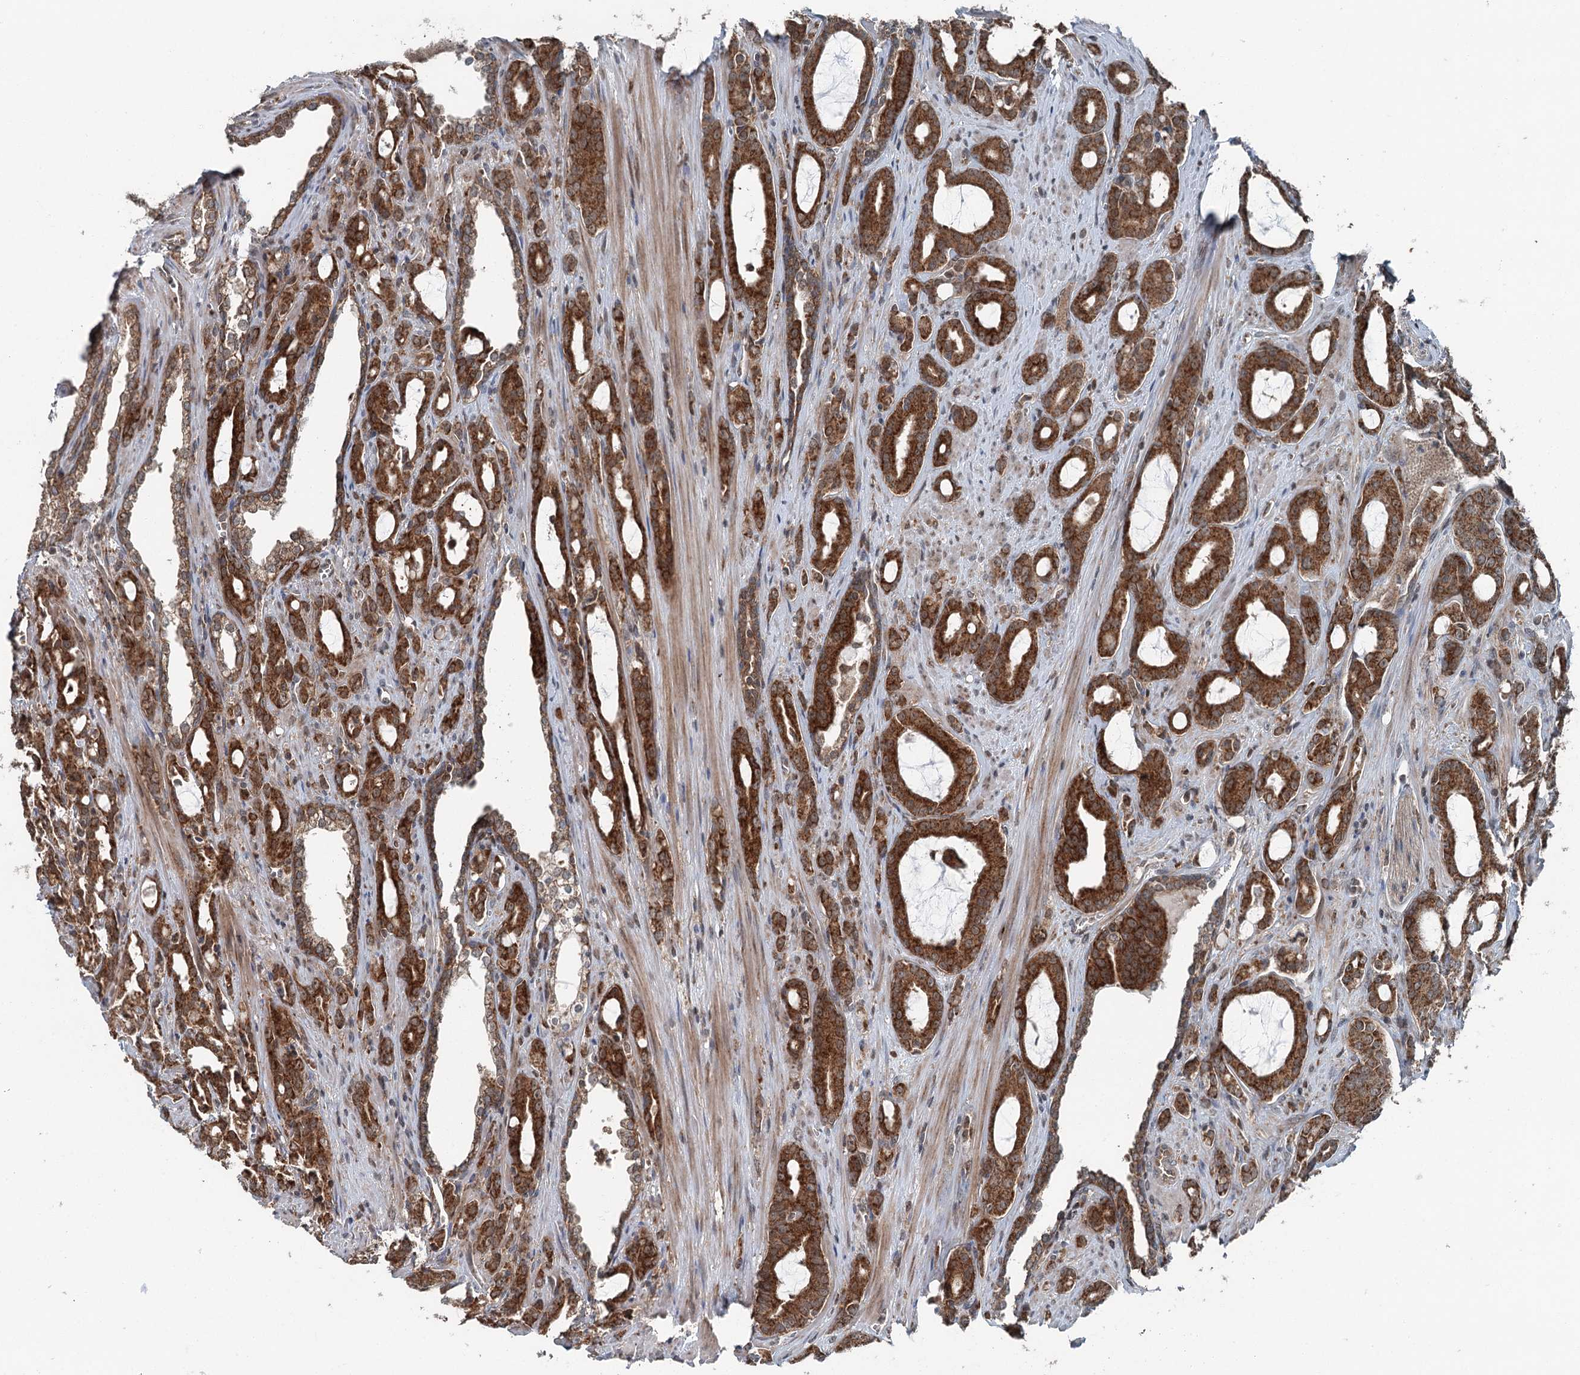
{"staining": {"intensity": "moderate", "quantity": ">75%", "location": "cytoplasmic/membranous"}, "tissue": "prostate cancer", "cell_type": "Tumor cells", "image_type": "cancer", "snomed": [{"axis": "morphology", "description": "Adenocarcinoma, High grade"}, {"axis": "topography", "description": "Prostate"}], "caption": "The immunohistochemical stain labels moderate cytoplasmic/membranous expression in tumor cells of prostate high-grade adenocarcinoma tissue.", "gene": "WAPL", "patient": {"sex": "male", "age": 72}}